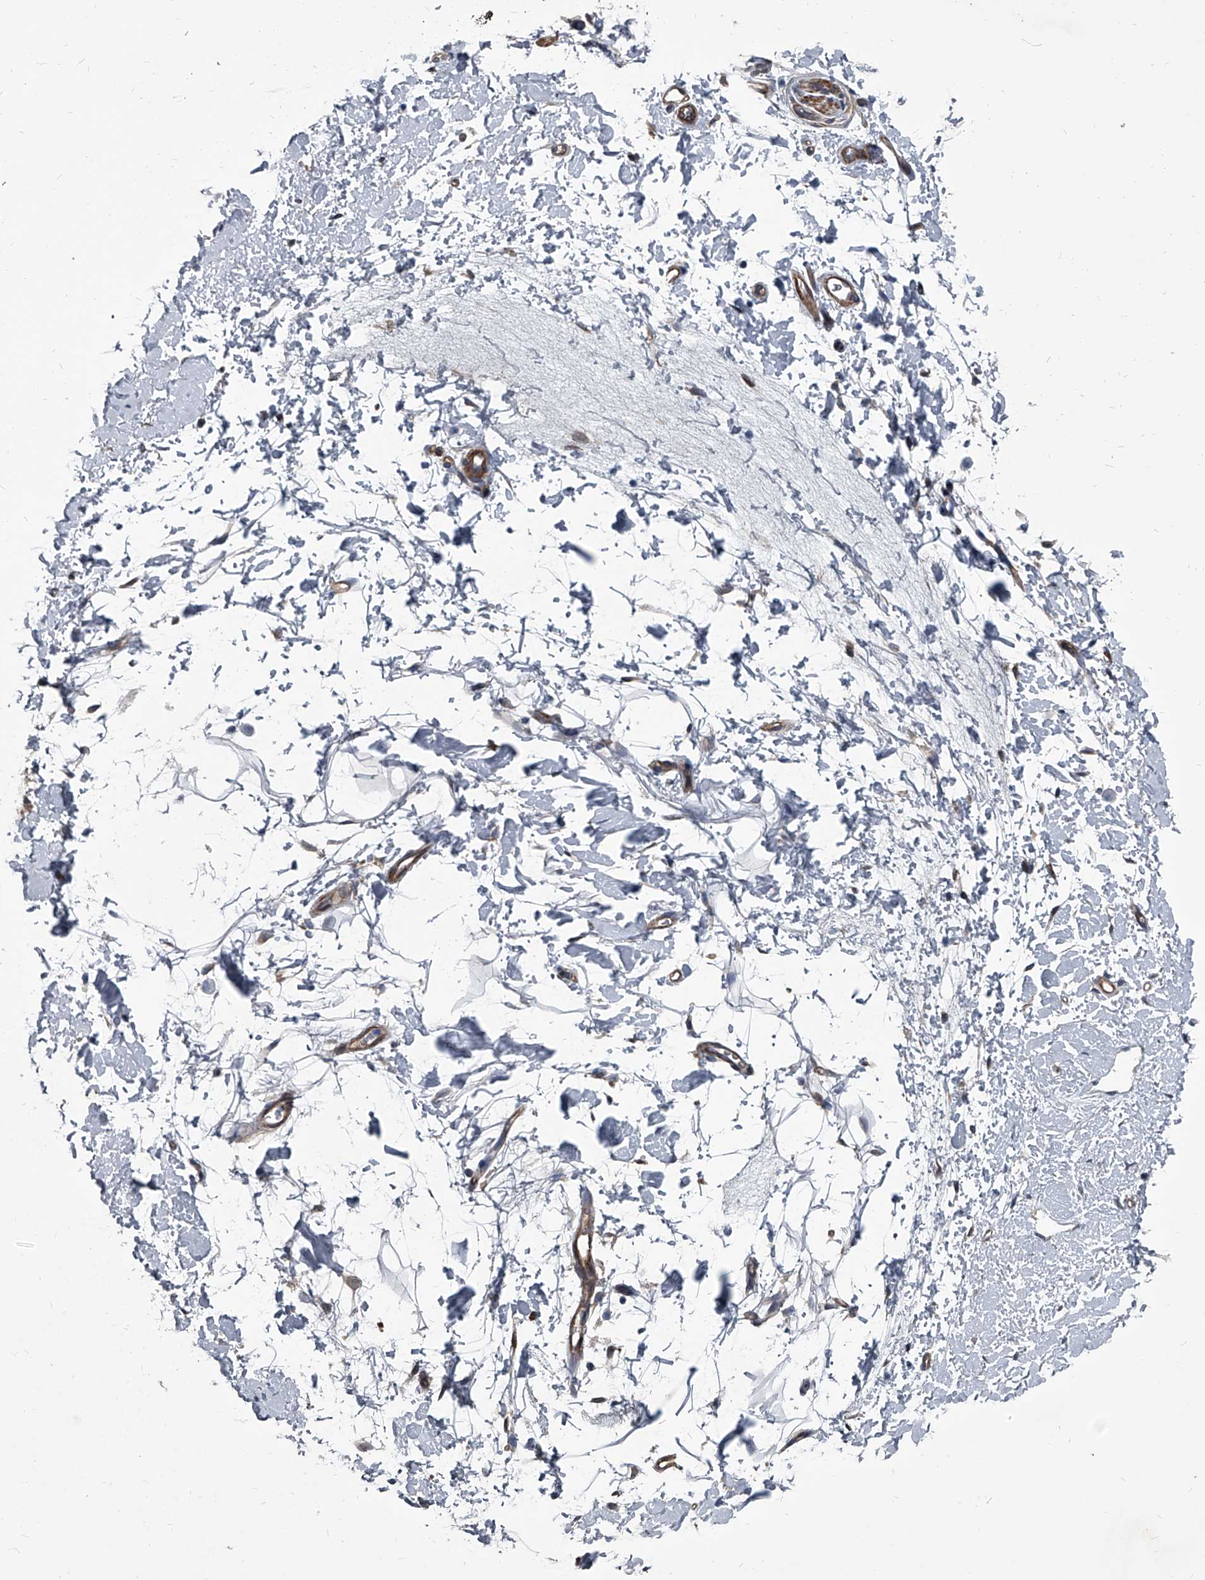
{"staining": {"intensity": "weak", "quantity": ">75%", "location": "cytoplasmic/membranous"}, "tissue": "adipose tissue", "cell_type": "Adipocytes", "image_type": "normal", "snomed": [{"axis": "morphology", "description": "Normal tissue, NOS"}, {"axis": "morphology", "description": "Adenocarcinoma, NOS"}, {"axis": "topography", "description": "Pancreas"}, {"axis": "topography", "description": "Peripheral nerve tissue"}], "caption": "A photomicrograph of human adipose tissue stained for a protein reveals weak cytoplasmic/membranous brown staining in adipocytes.", "gene": "PLEC", "patient": {"sex": "male", "age": 59}}